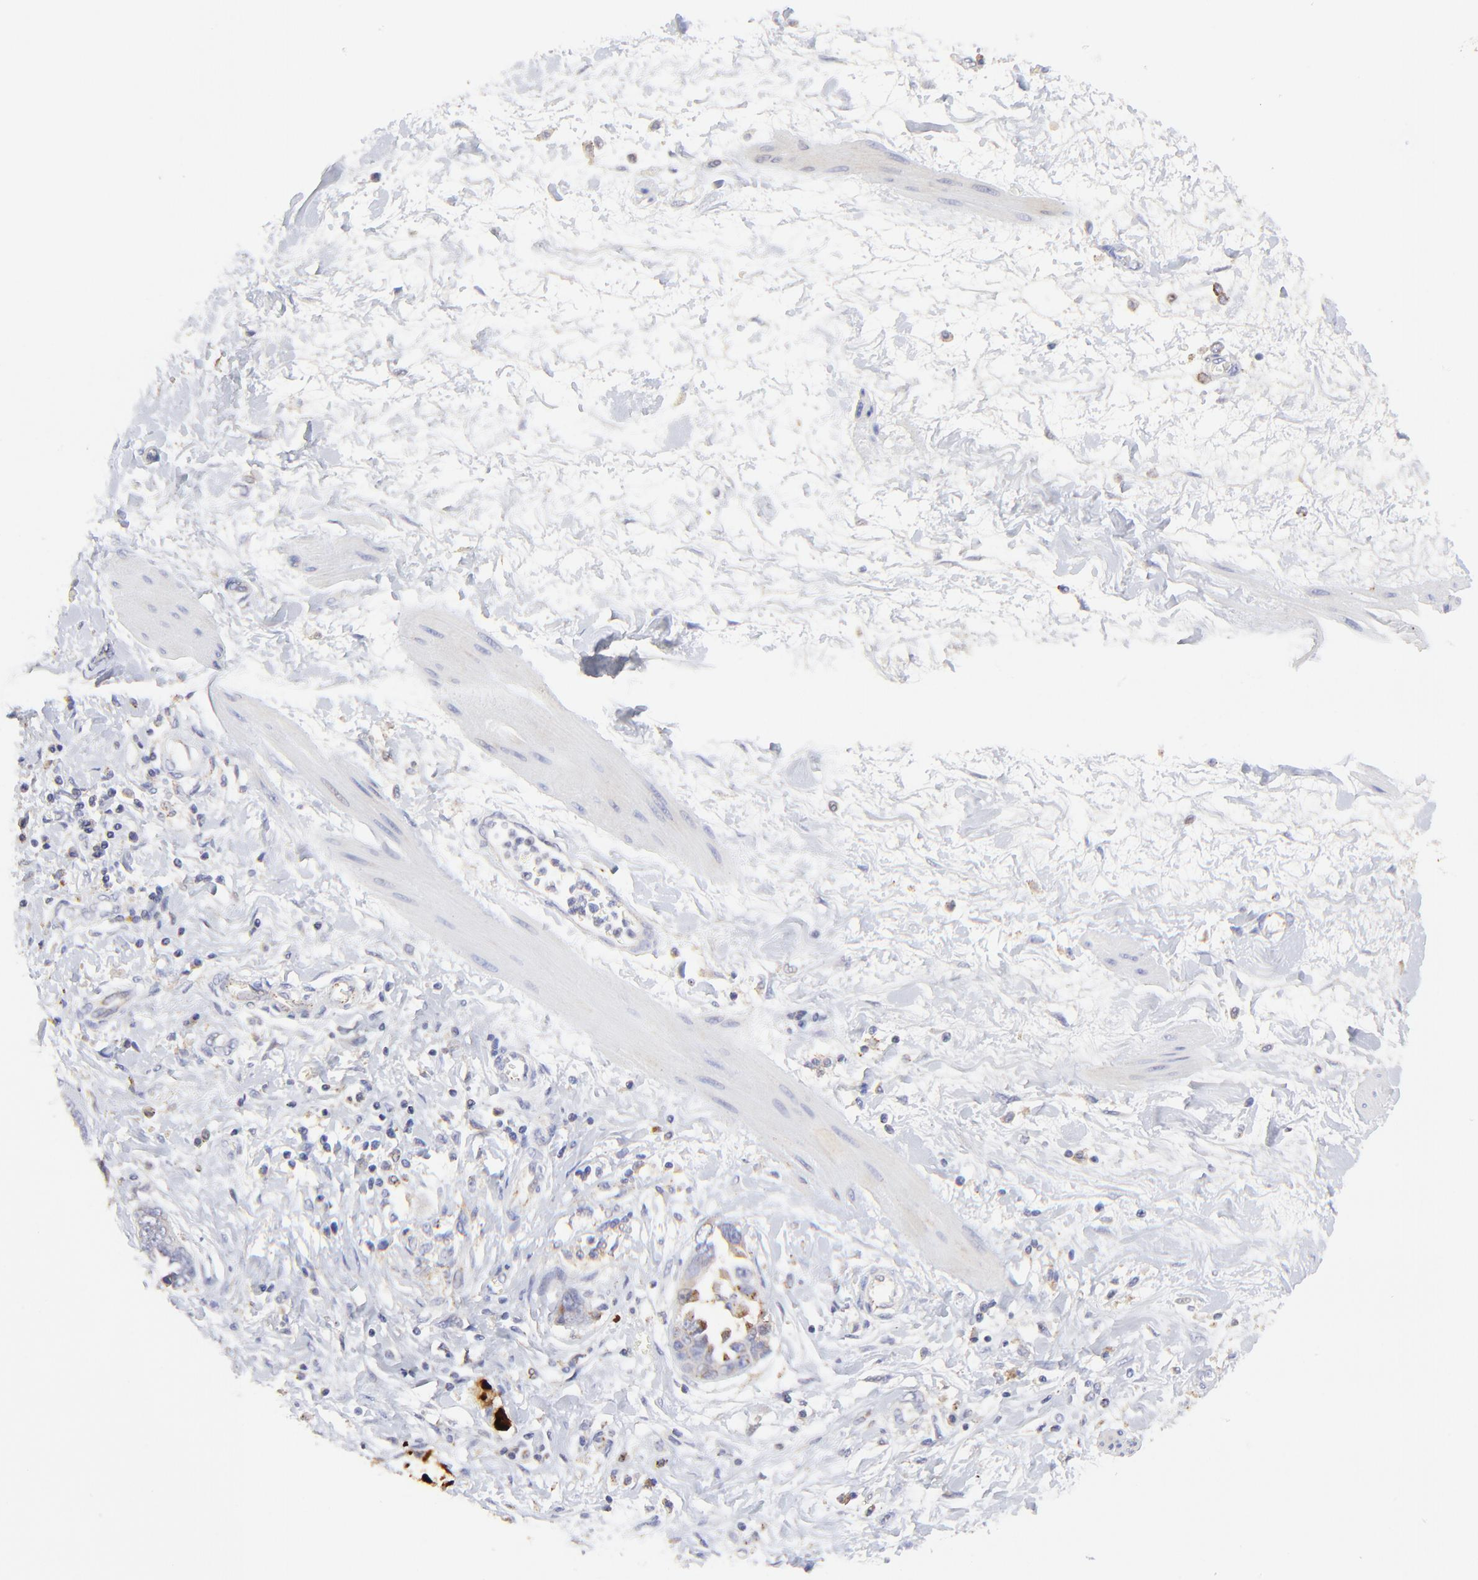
{"staining": {"intensity": "moderate", "quantity": "<25%", "location": "cytoplasmic/membranous"}, "tissue": "ovarian cancer", "cell_type": "Tumor cells", "image_type": "cancer", "snomed": [{"axis": "morphology", "description": "Cystadenocarcinoma, serous, NOS"}, {"axis": "topography", "description": "Ovary"}], "caption": "Moderate cytoplasmic/membranous protein staining is present in approximately <25% of tumor cells in ovarian cancer (serous cystadenocarcinoma). (DAB = brown stain, brightfield microscopy at high magnification).", "gene": "LHFPL1", "patient": {"sex": "female", "age": 63}}